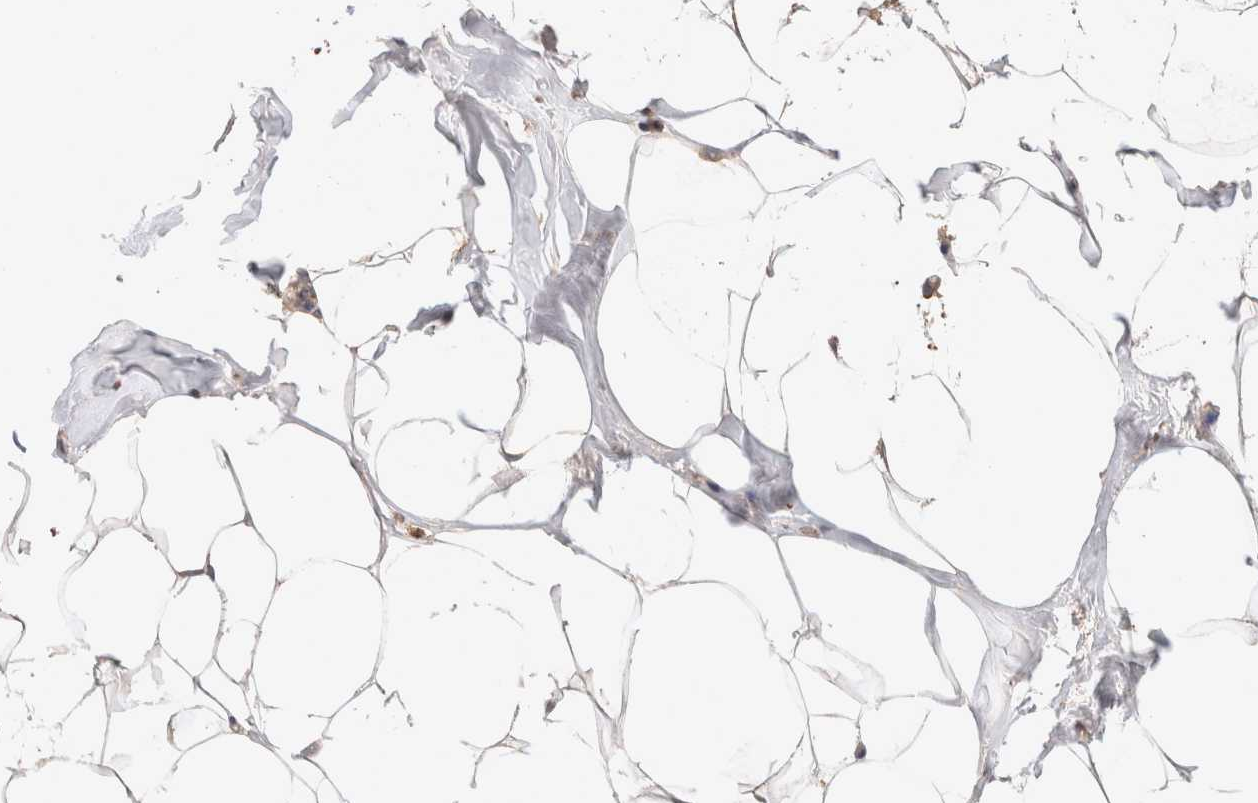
{"staining": {"intensity": "moderate", "quantity": ">75%", "location": "cytoplasmic/membranous"}, "tissue": "adipose tissue", "cell_type": "Adipocytes", "image_type": "normal", "snomed": [{"axis": "morphology", "description": "Normal tissue, NOS"}, {"axis": "morphology", "description": "Fibrosis, NOS"}, {"axis": "topography", "description": "Breast"}, {"axis": "topography", "description": "Adipose tissue"}], "caption": "IHC micrograph of benign adipose tissue: adipose tissue stained using immunohistochemistry reveals medium levels of moderate protein expression localized specifically in the cytoplasmic/membranous of adipocytes, appearing as a cytoplasmic/membranous brown color.", "gene": "HROB", "patient": {"sex": "female", "age": 39}}